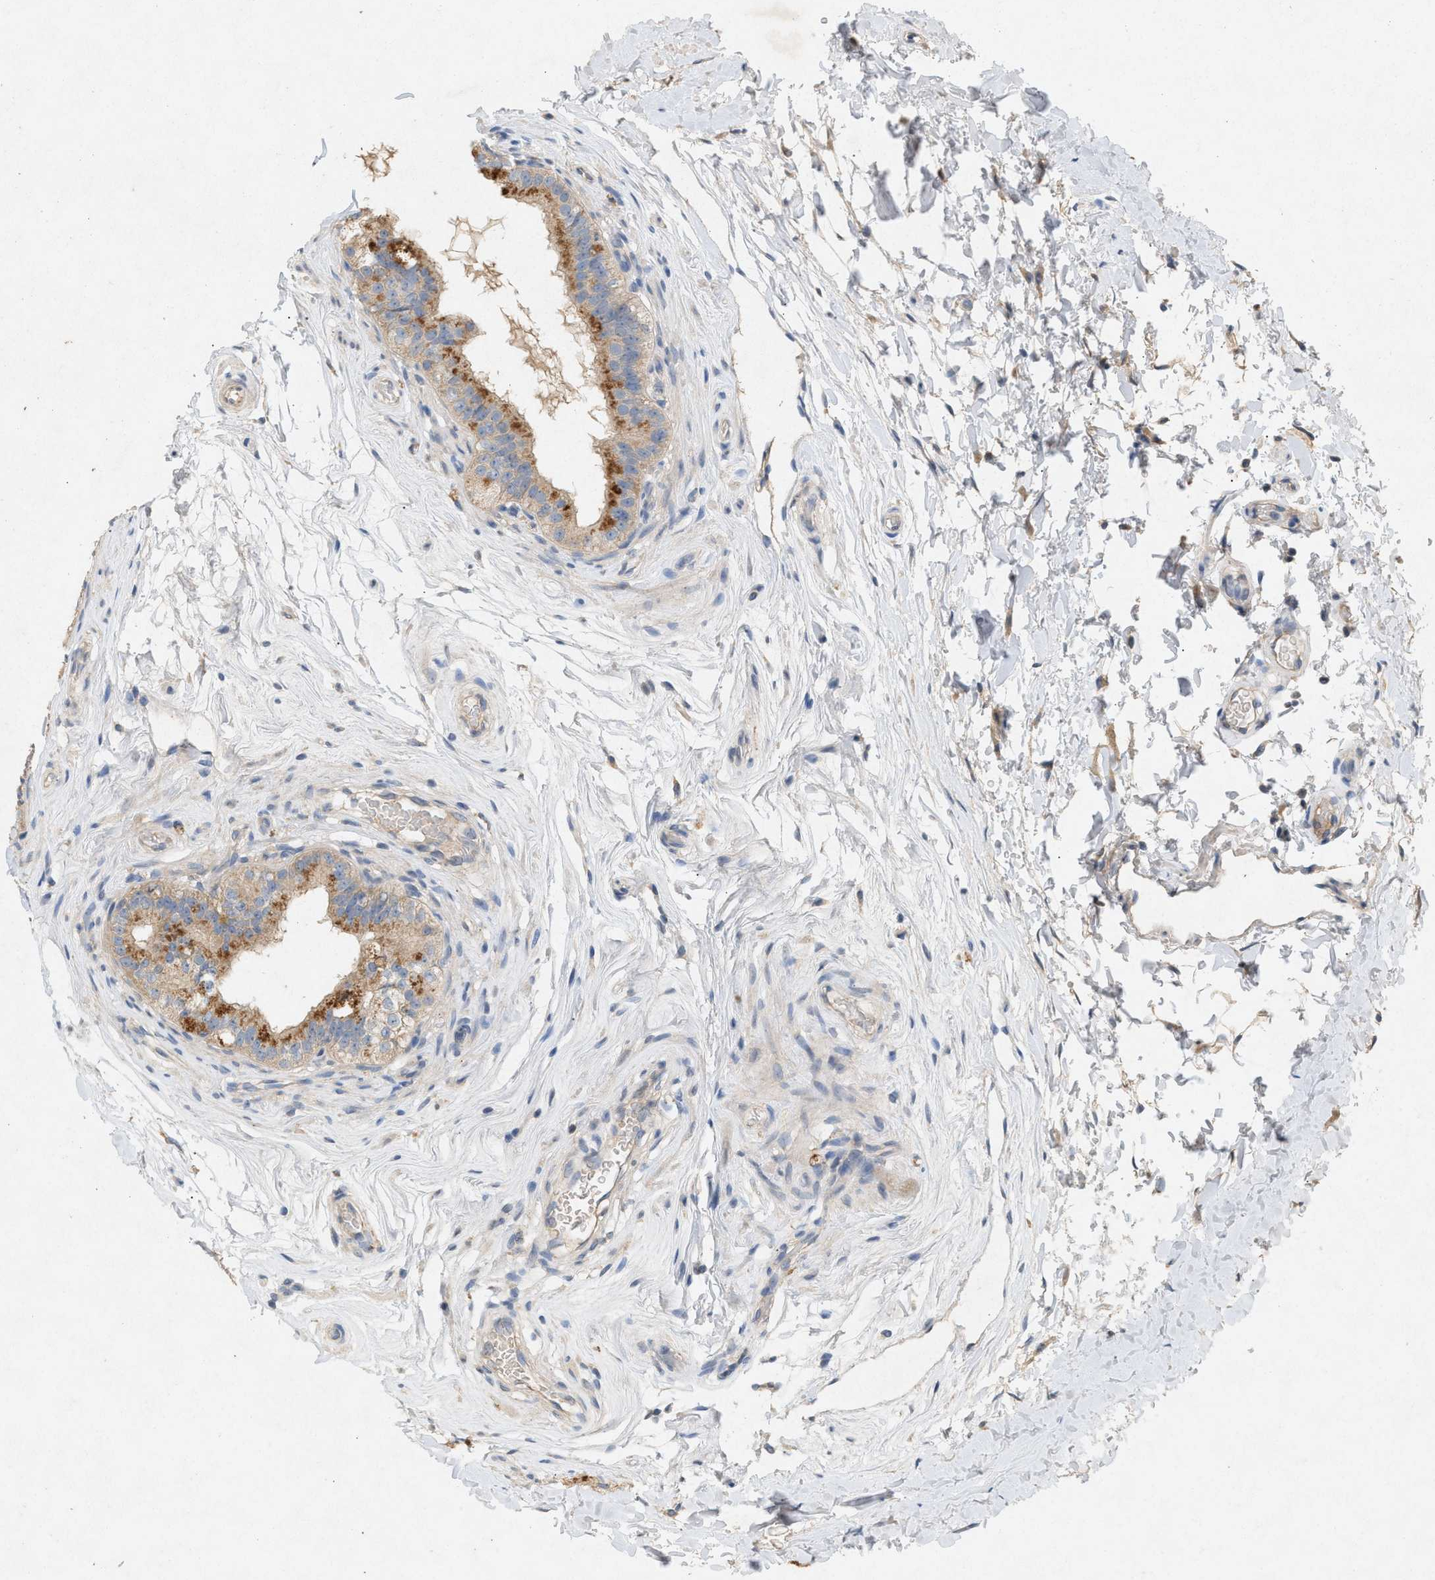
{"staining": {"intensity": "moderate", "quantity": "25%-75%", "location": "cytoplasmic/membranous"}, "tissue": "epididymis", "cell_type": "Glandular cells", "image_type": "normal", "snomed": [{"axis": "morphology", "description": "Normal tissue, NOS"}, {"axis": "topography", "description": "Testis"}, {"axis": "topography", "description": "Epididymis"}], "caption": "Brown immunohistochemical staining in normal epididymis displays moderate cytoplasmic/membranous positivity in approximately 25%-75% of glandular cells.", "gene": "DCAF7", "patient": {"sex": "male", "age": 36}}